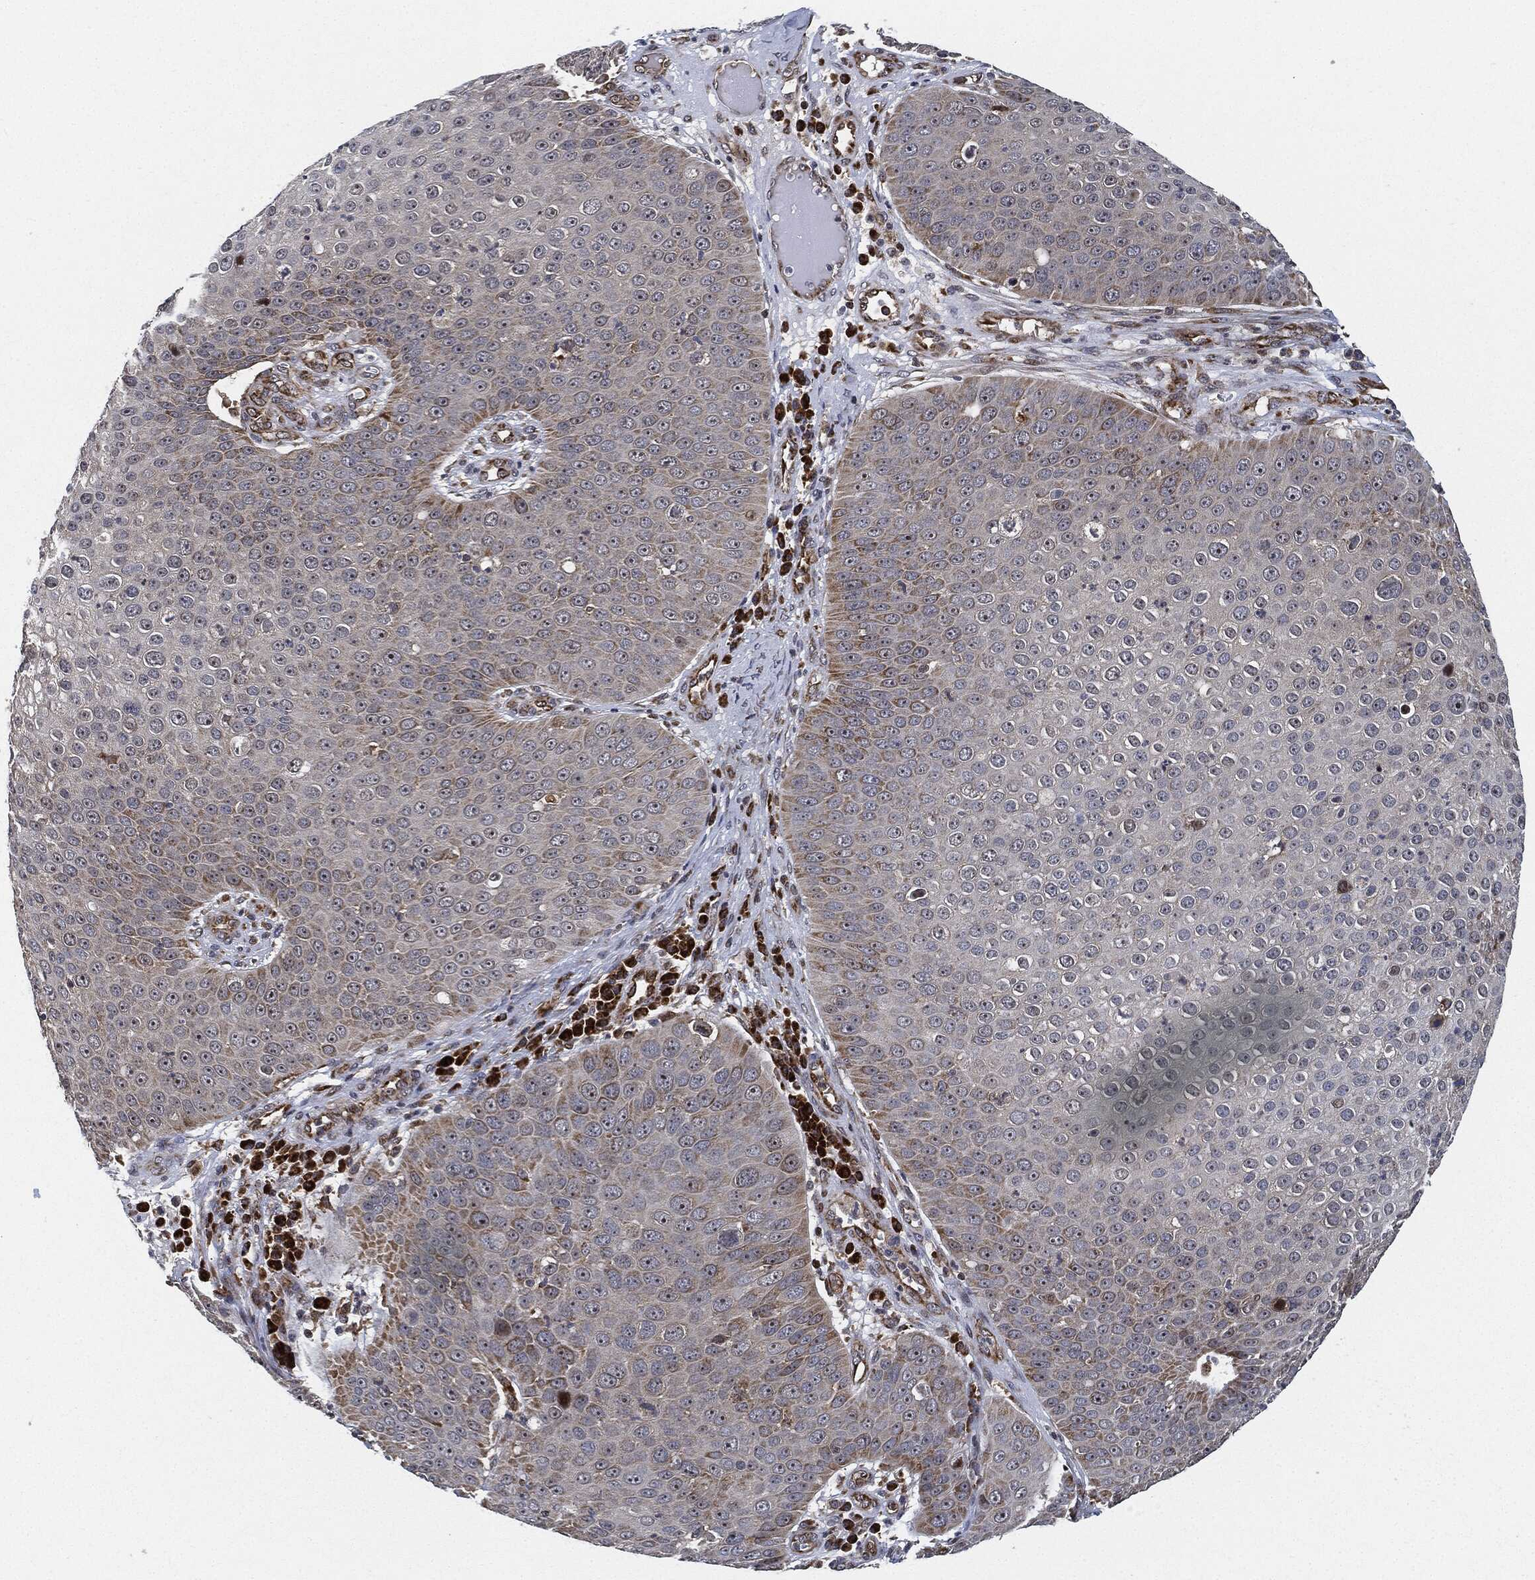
{"staining": {"intensity": "negative", "quantity": "none", "location": "none"}, "tissue": "skin cancer", "cell_type": "Tumor cells", "image_type": "cancer", "snomed": [{"axis": "morphology", "description": "Squamous cell carcinoma, NOS"}, {"axis": "topography", "description": "Skin"}], "caption": "This photomicrograph is of skin squamous cell carcinoma stained with IHC to label a protein in brown with the nuclei are counter-stained blue. There is no expression in tumor cells.", "gene": "RNASEL", "patient": {"sex": "male", "age": 71}}